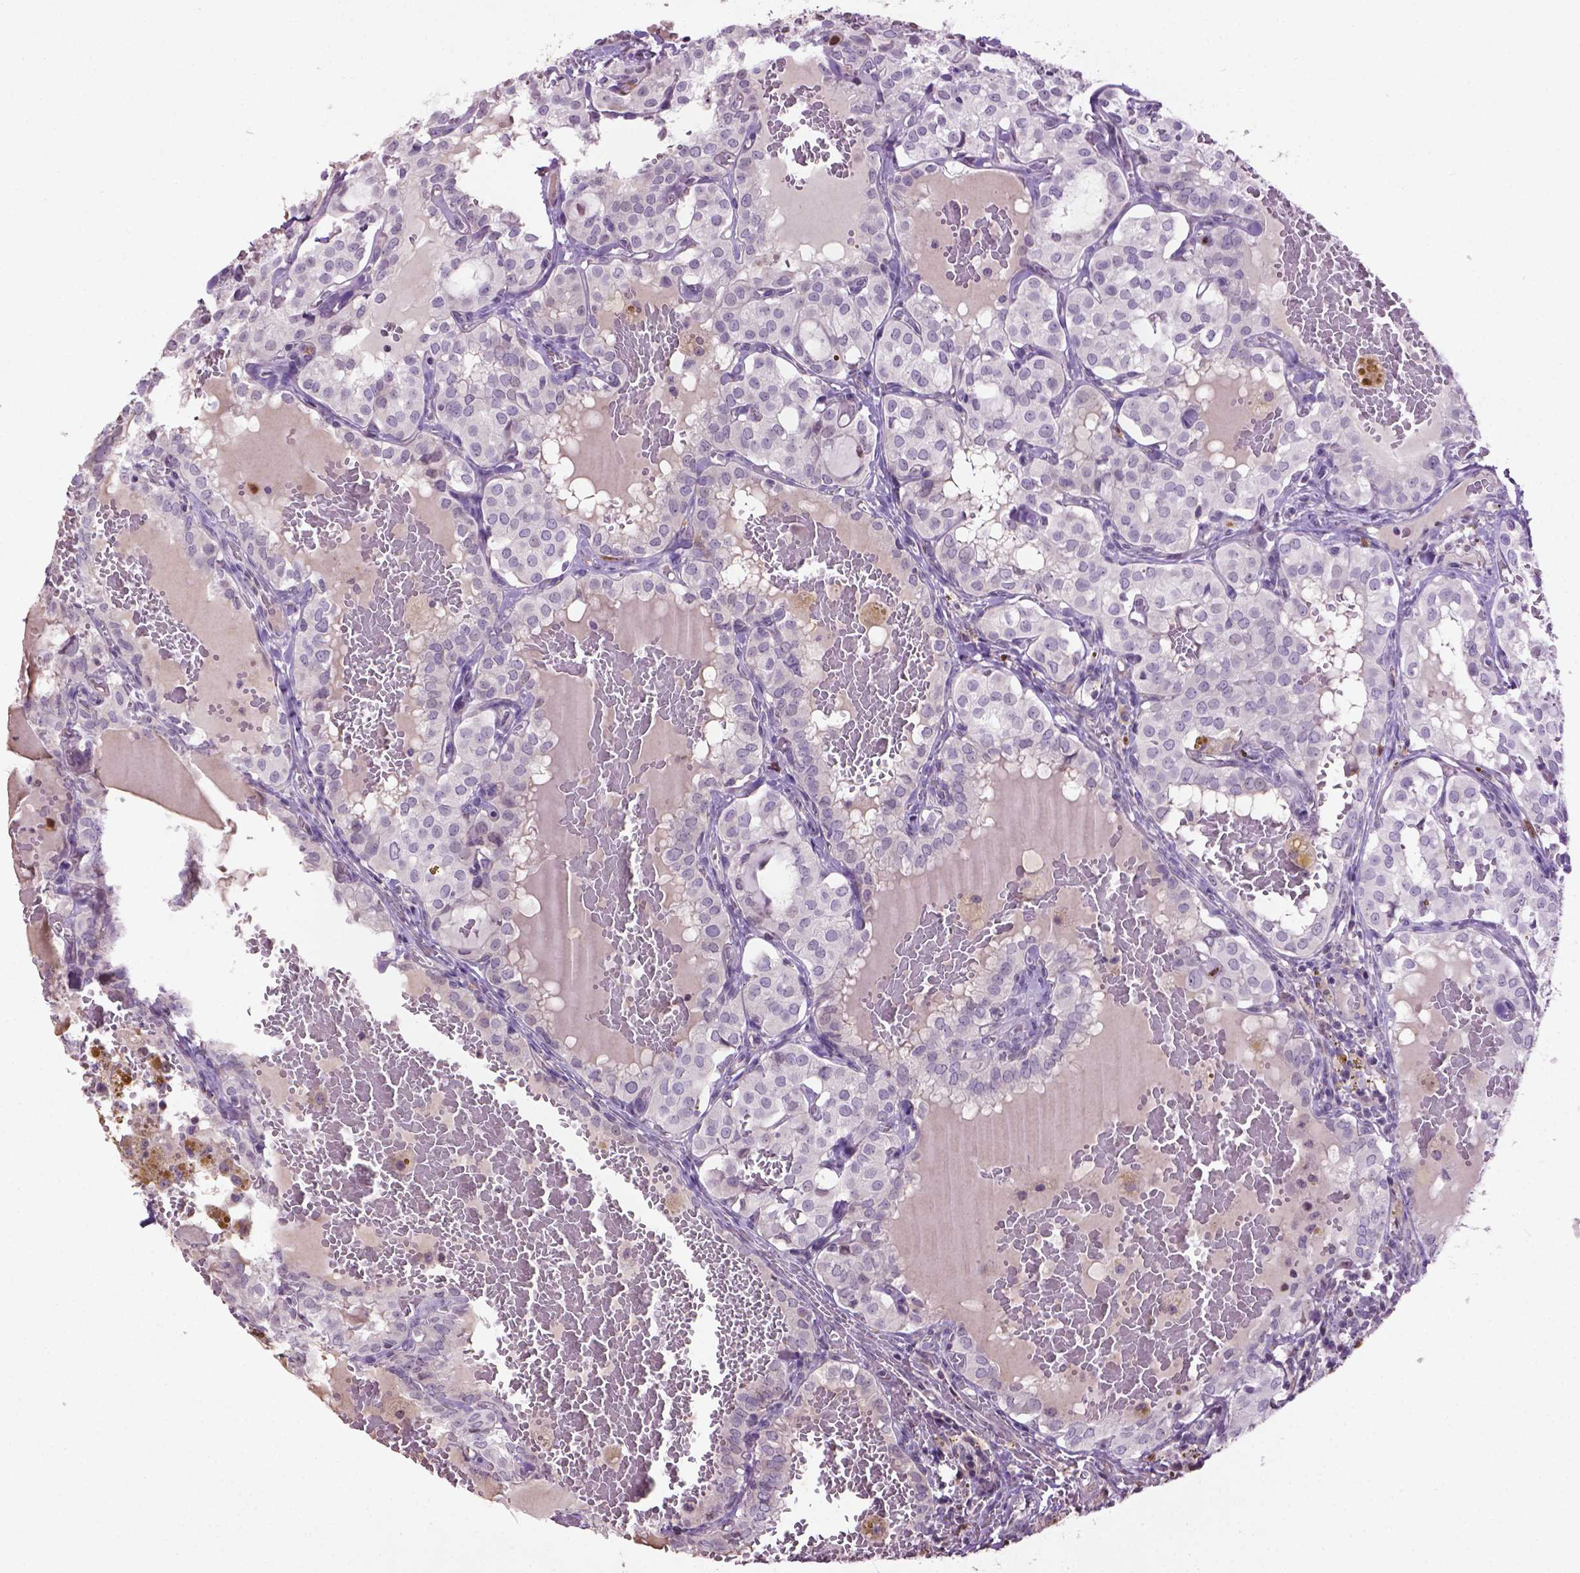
{"staining": {"intensity": "negative", "quantity": "none", "location": "none"}, "tissue": "thyroid cancer", "cell_type": "Tumor cells", "image_type": "cancer", "snomed": [{"axis": "morphology", "description": "Papillary adenocarcinoma, NOS"}, {"axis": "topography", "description": "Thyroid gland"}], "caption": "Photomicrograph shows no significant protein staining in tumor cells of papillary adenocarcinoma (thyroid).", "gene": "NTNG2", "patient": {"sex": "male", "age": 20}}